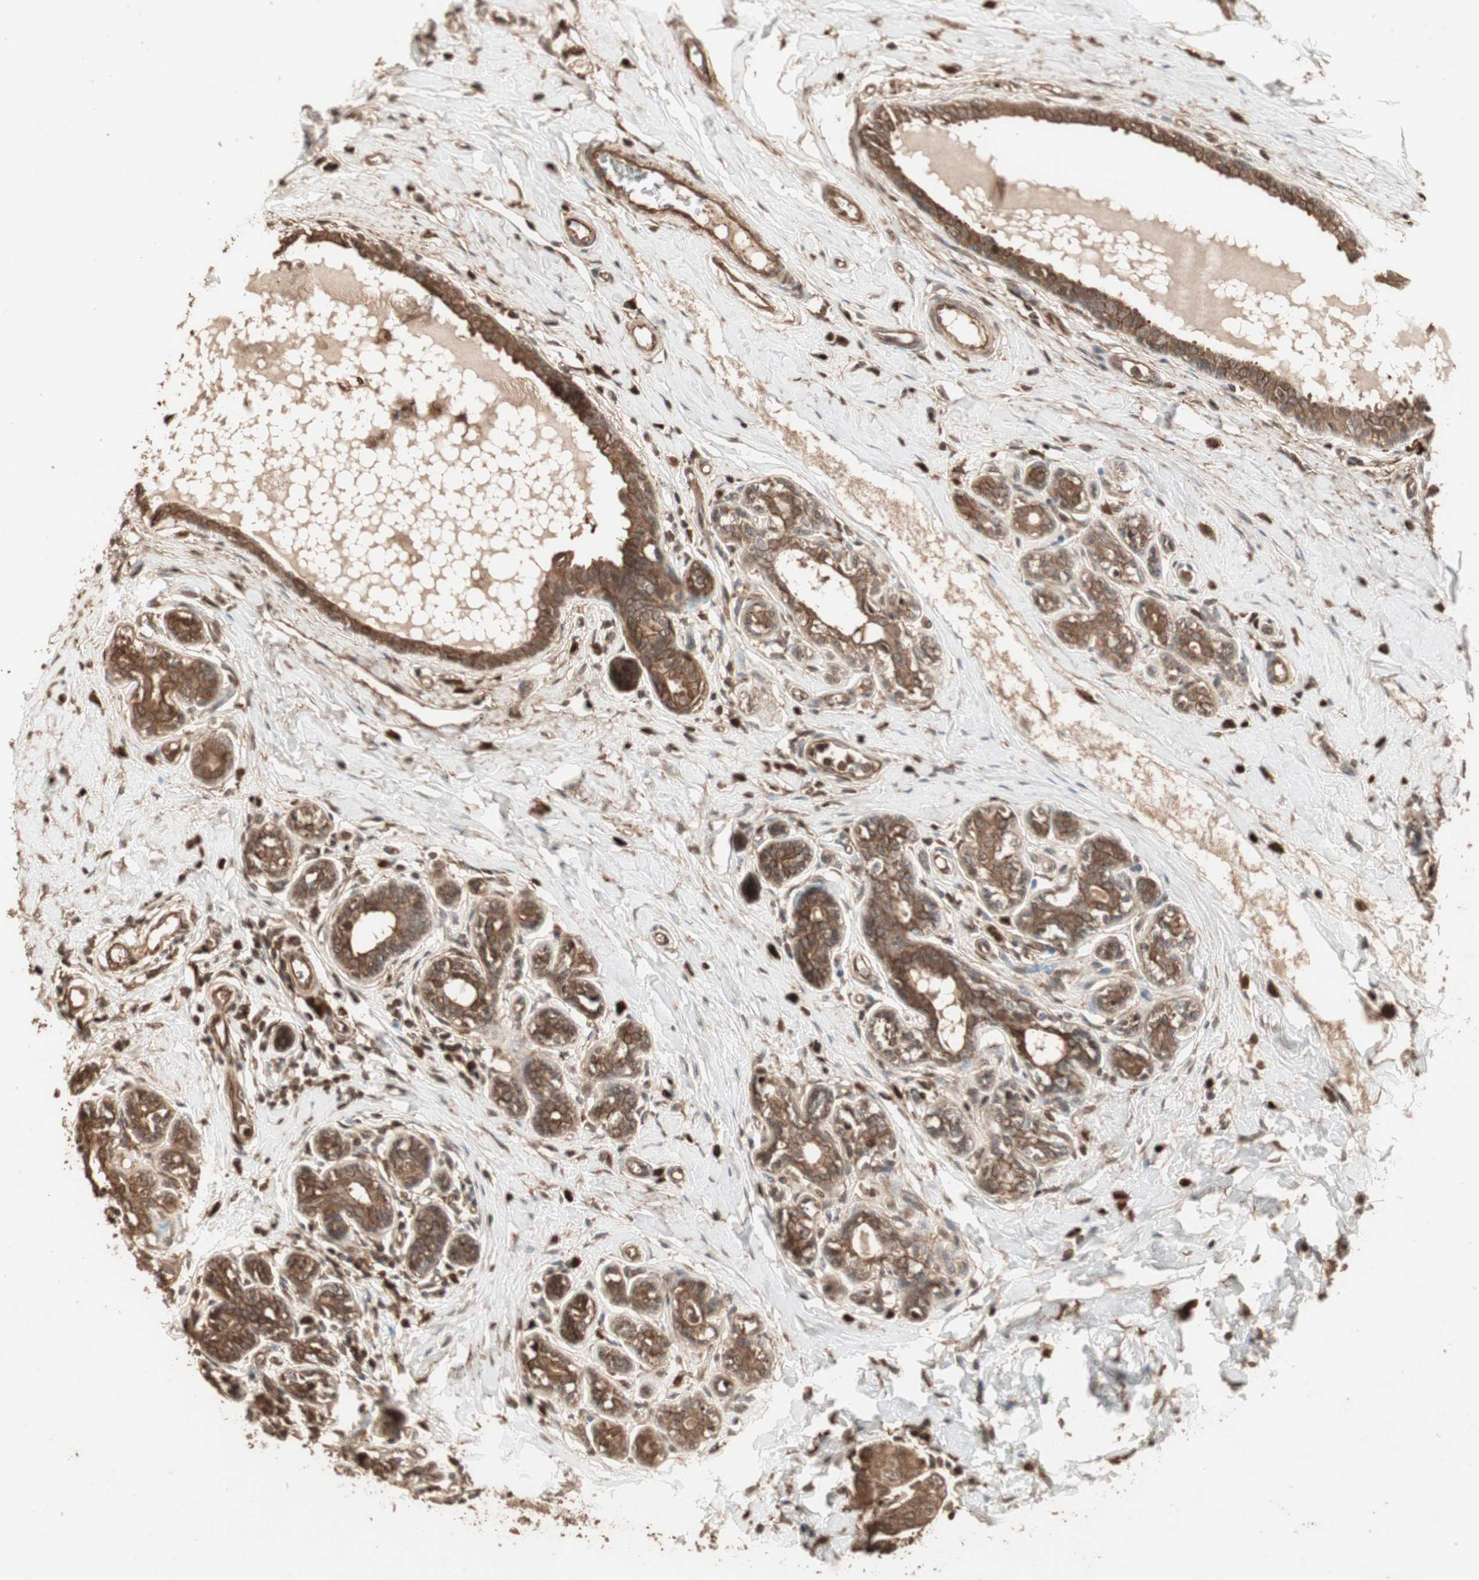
{"staining": {"intensity": "moderate", "quantity": ">75%", "location": "cytoplasmic/membranous"}, "tissue": "breast cancer", "cell_type": "Tumor cells", "image_type": "cancer", "snomed": [{"axis": "morphology", "description": "Normal tissue, NOS"}, {"axis": "morphology", "description": "Duct carcinoma"}, {"axis": "topography", "description": "Breast"}], "caption": "Immunohistochemistry (IHC) photomicrograph of neoplastic tissue: breast cancer stained using immunohistochemistry exhibits medium levels of moderate protein expression localized specifically in the cytoplasmic/membranous of tumor cells, appearing as a cytoplasmic/membranous brown color.", "gene": "USP20", "patient": {"sex": "female", "age": 40}}